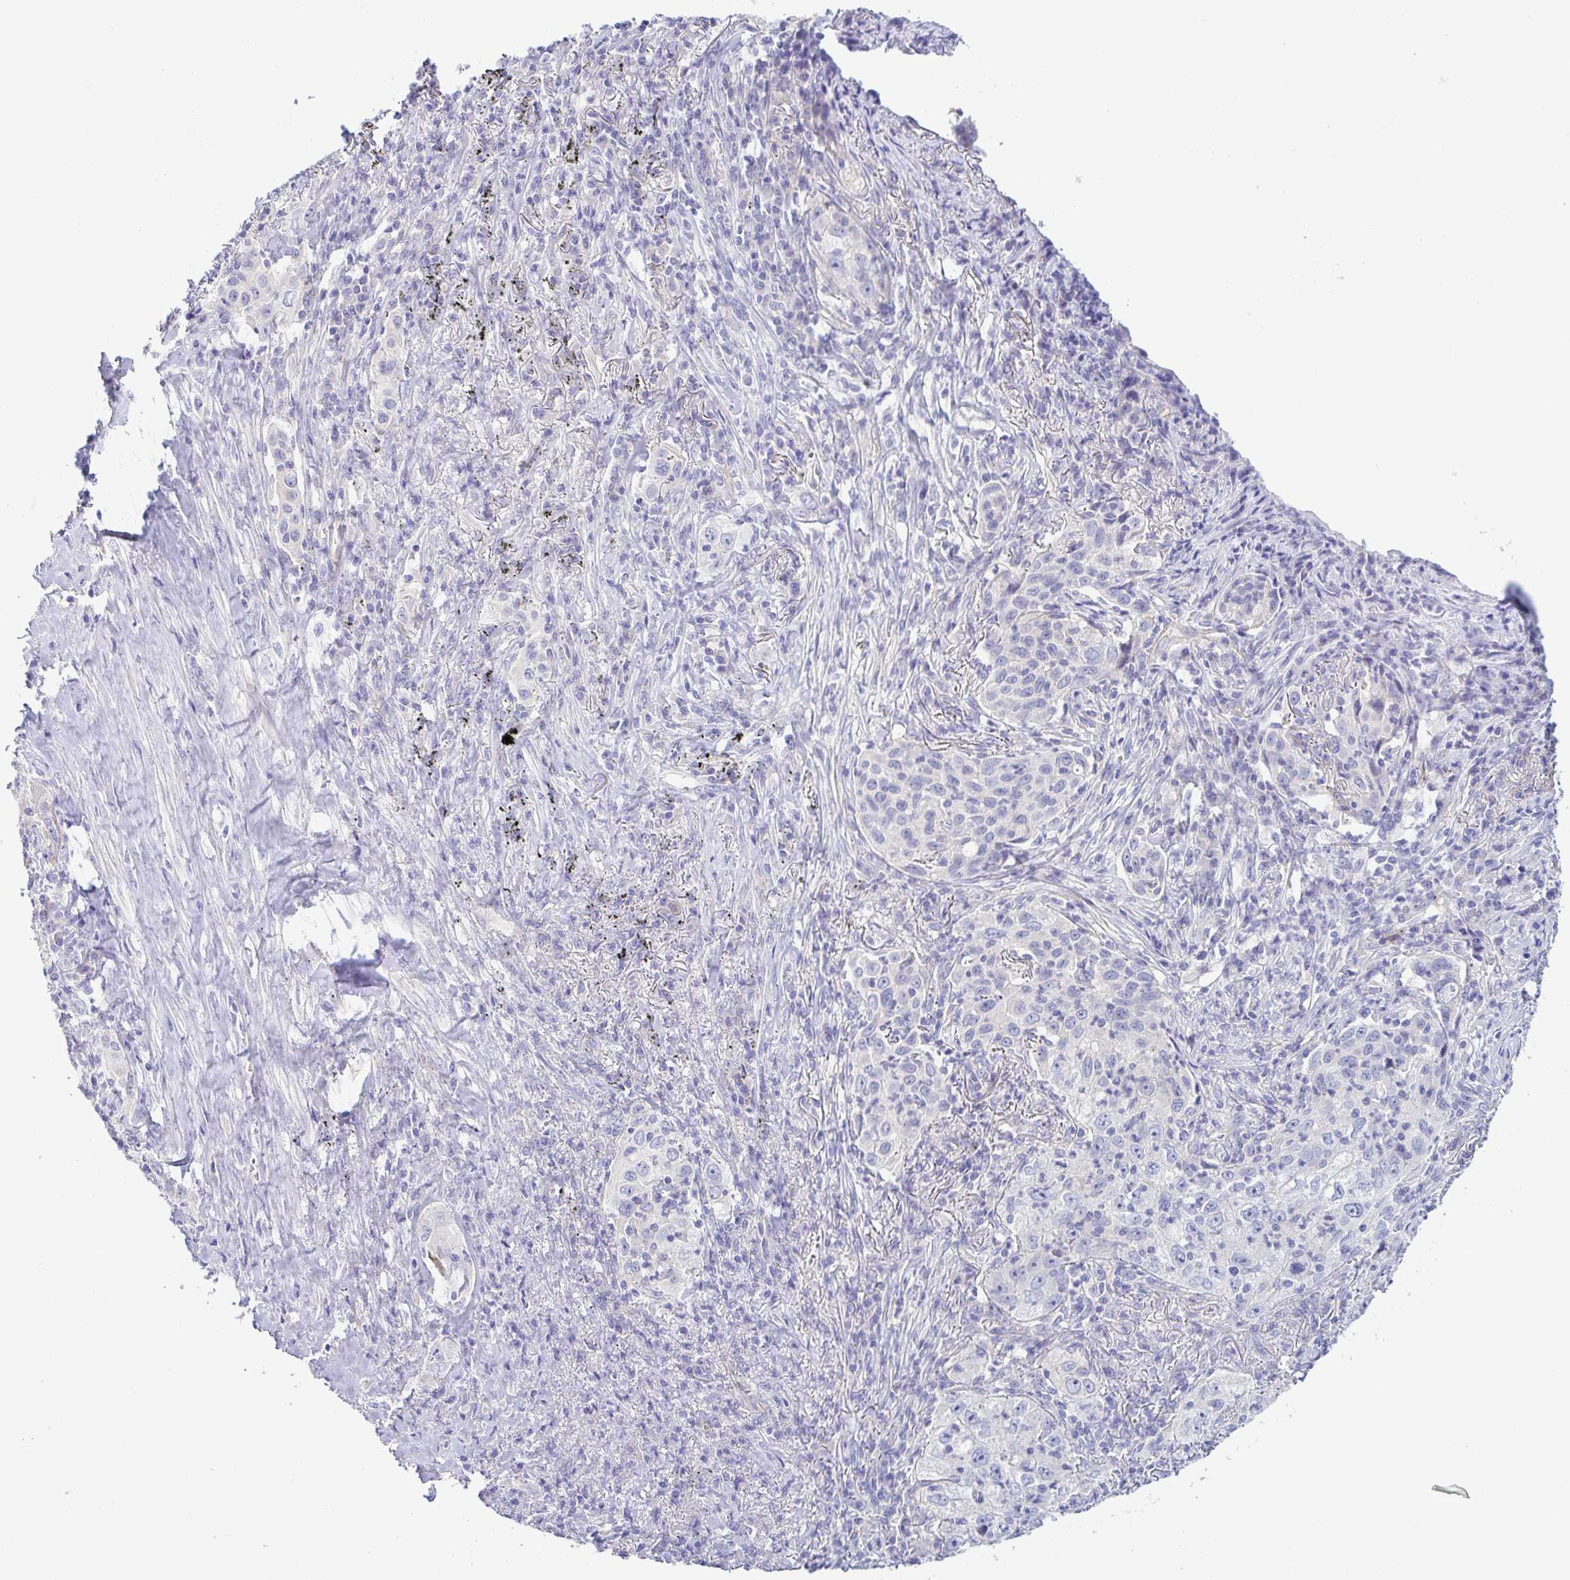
{"staining": {"intensity": "negative", "quantity": "none", "location": "none"}, "tissue": "lung cancer", "cell_type": "Tumor cells", "image_type": "cancer", "snomed": [{"axis": "morphology", "description": "Squamous cell carcinoma, NOS"}, {"axis": "topography", "description": "Lung"}], "caption": "This is a image of IHC staining of lung cancer, which shows no expression in tumor cells.", "gene": "TNNI2", "patient": {"sex": "male", "age": 71}}